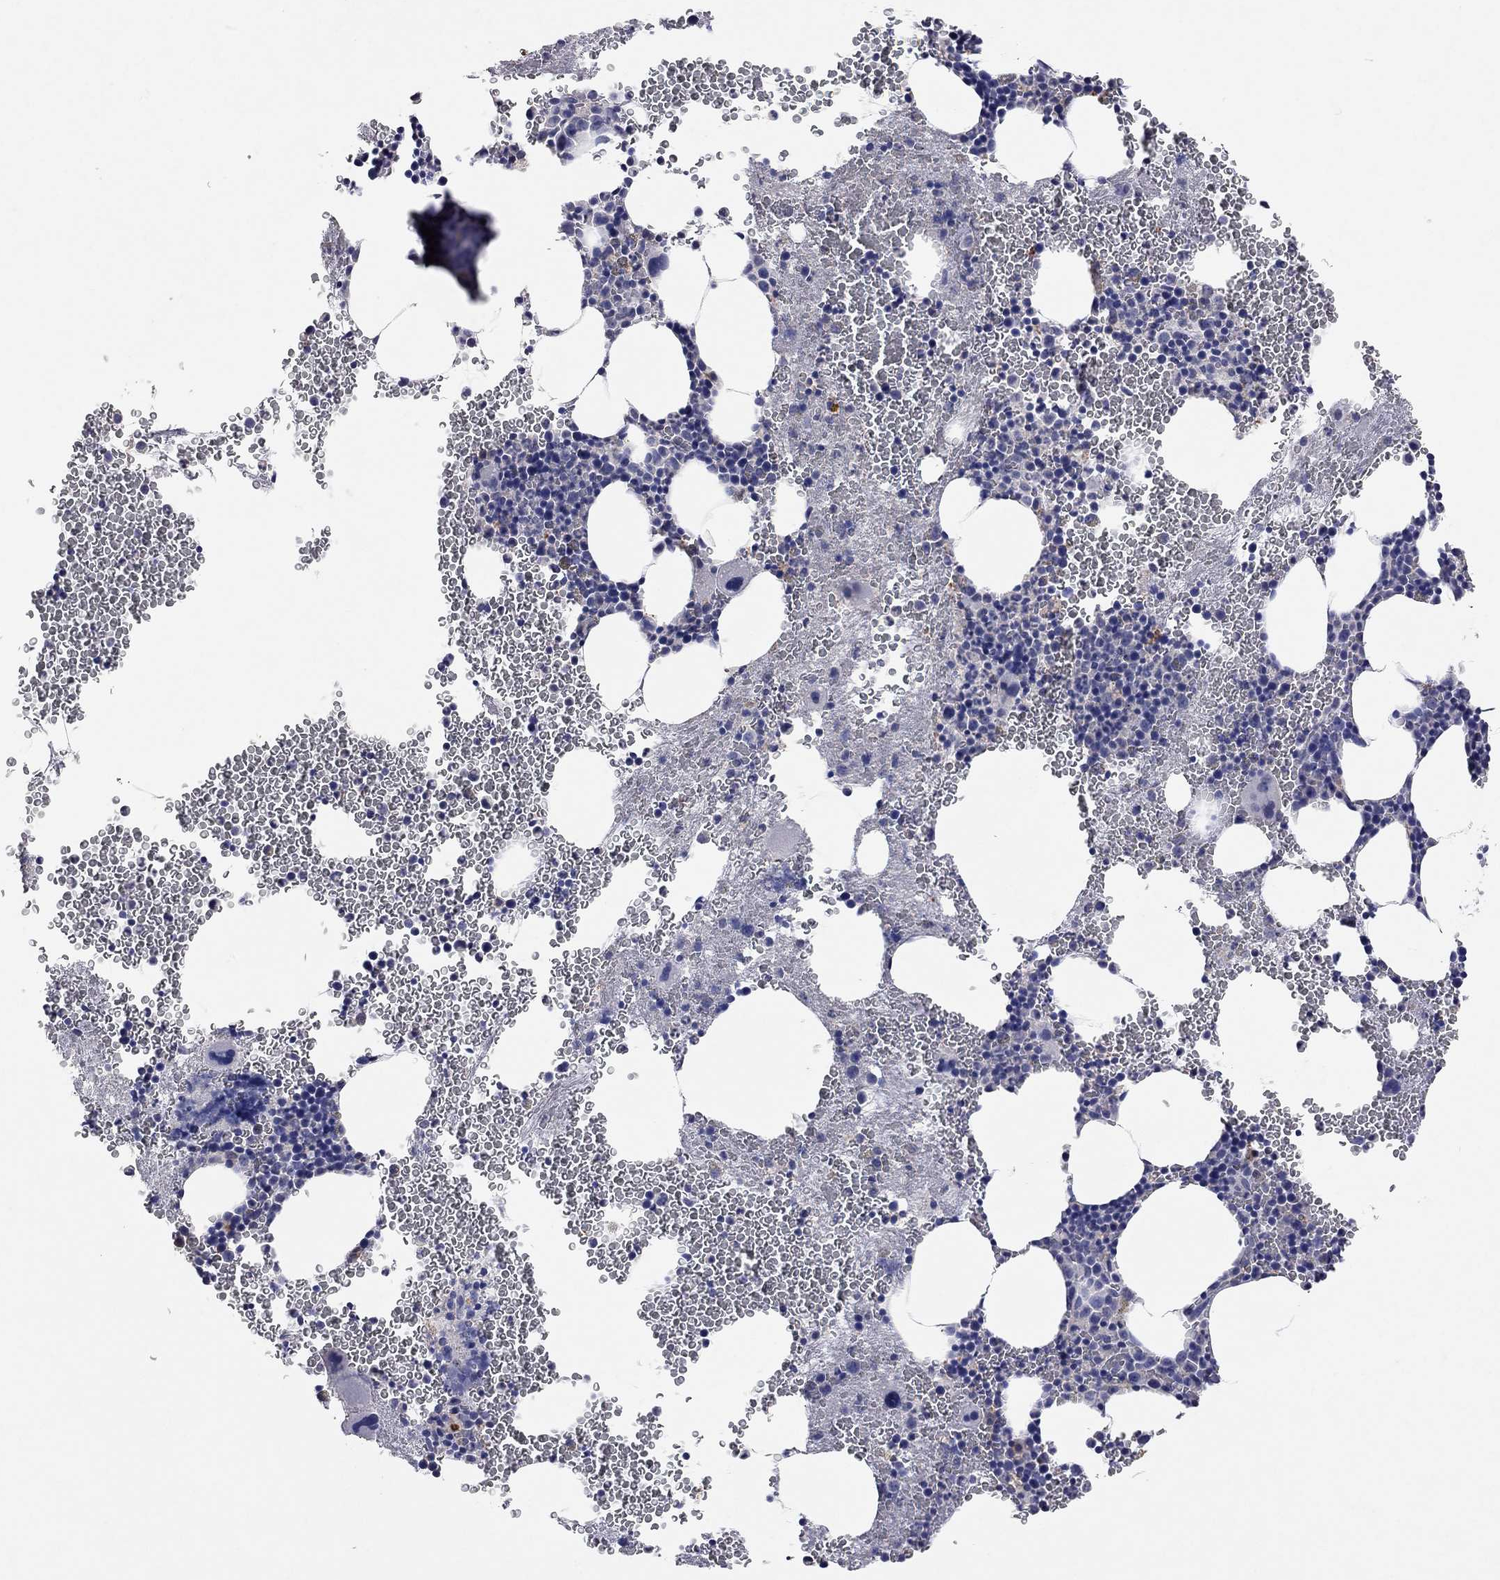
{"staining": {"intensity": "weak", "quantity": "<25%", "location": "cytoplasmic/membranous"}, "tissue": "bone marrow", "cell_type": "Hematopoietic cells", "image_type": "normal", "snomed": [{"axis": "morphology", "description": "Normal tissue, NOS"}, {"axis": "topography", "description": "Bone marrow"}], "caption": "Micrograph shows no protein expression in hematopoietic cells of unremarkable bone marrow.", "gene": "MMP13", "patient": {"sex": "male", "age": 50}}